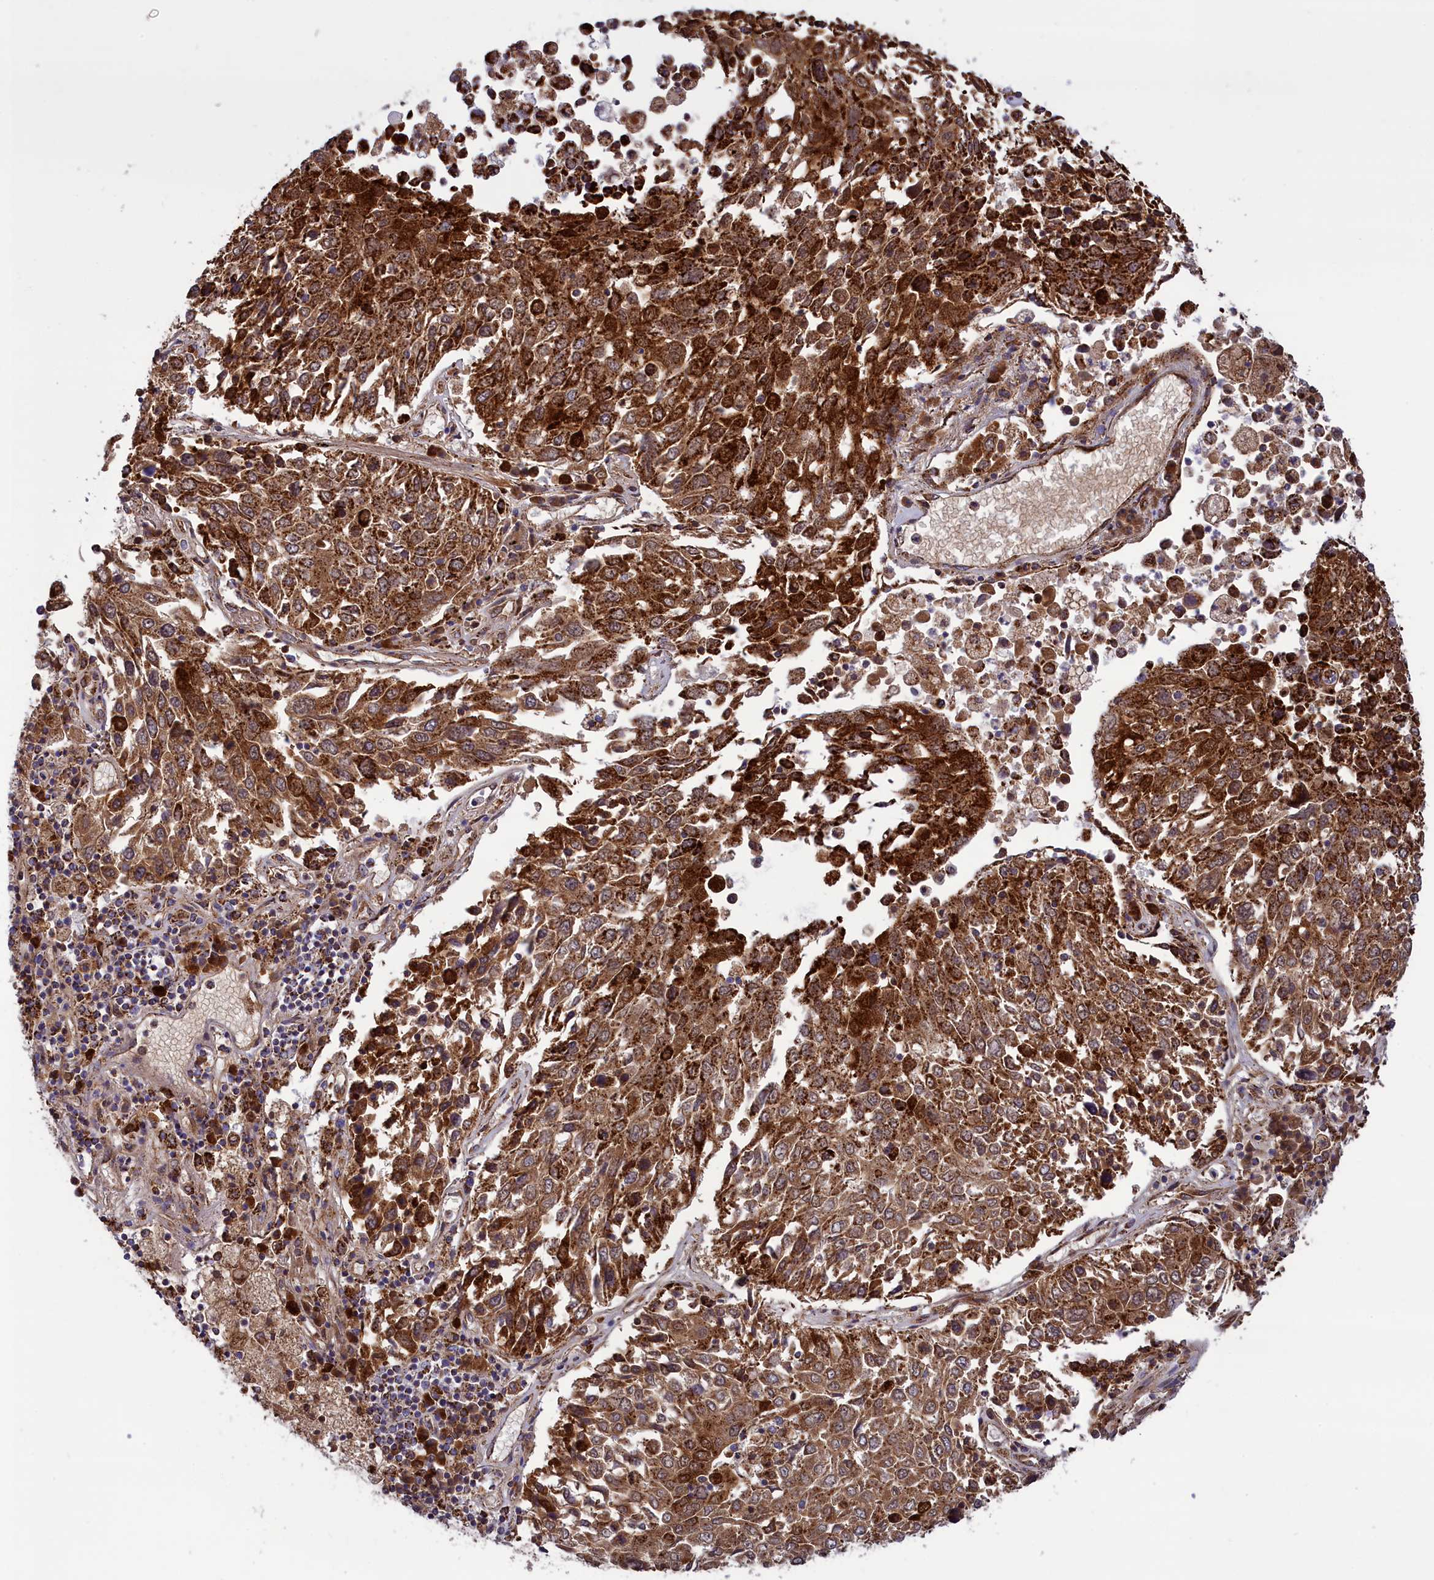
{"staining": {"intensity": "strong", "quantity": ">75%", "location": "cytoplasmic/membranous"}, "tissue": "lung cancer", "cell_type": "Tumor cells", "image_type": "cancer", "snomed": [{"axis": "morphology", "description": "Squamous cell carcinoma, NOS"}, {"axis": "topography", "description": "Lung"}], "caption": "Lung squamous cell carcinoma tissue displays strong cytoplasmic/membranous positivity in approximately >75% of tumor cells", "gene": "ISOC2", "patient": {"sex": "male", "age": 65}}